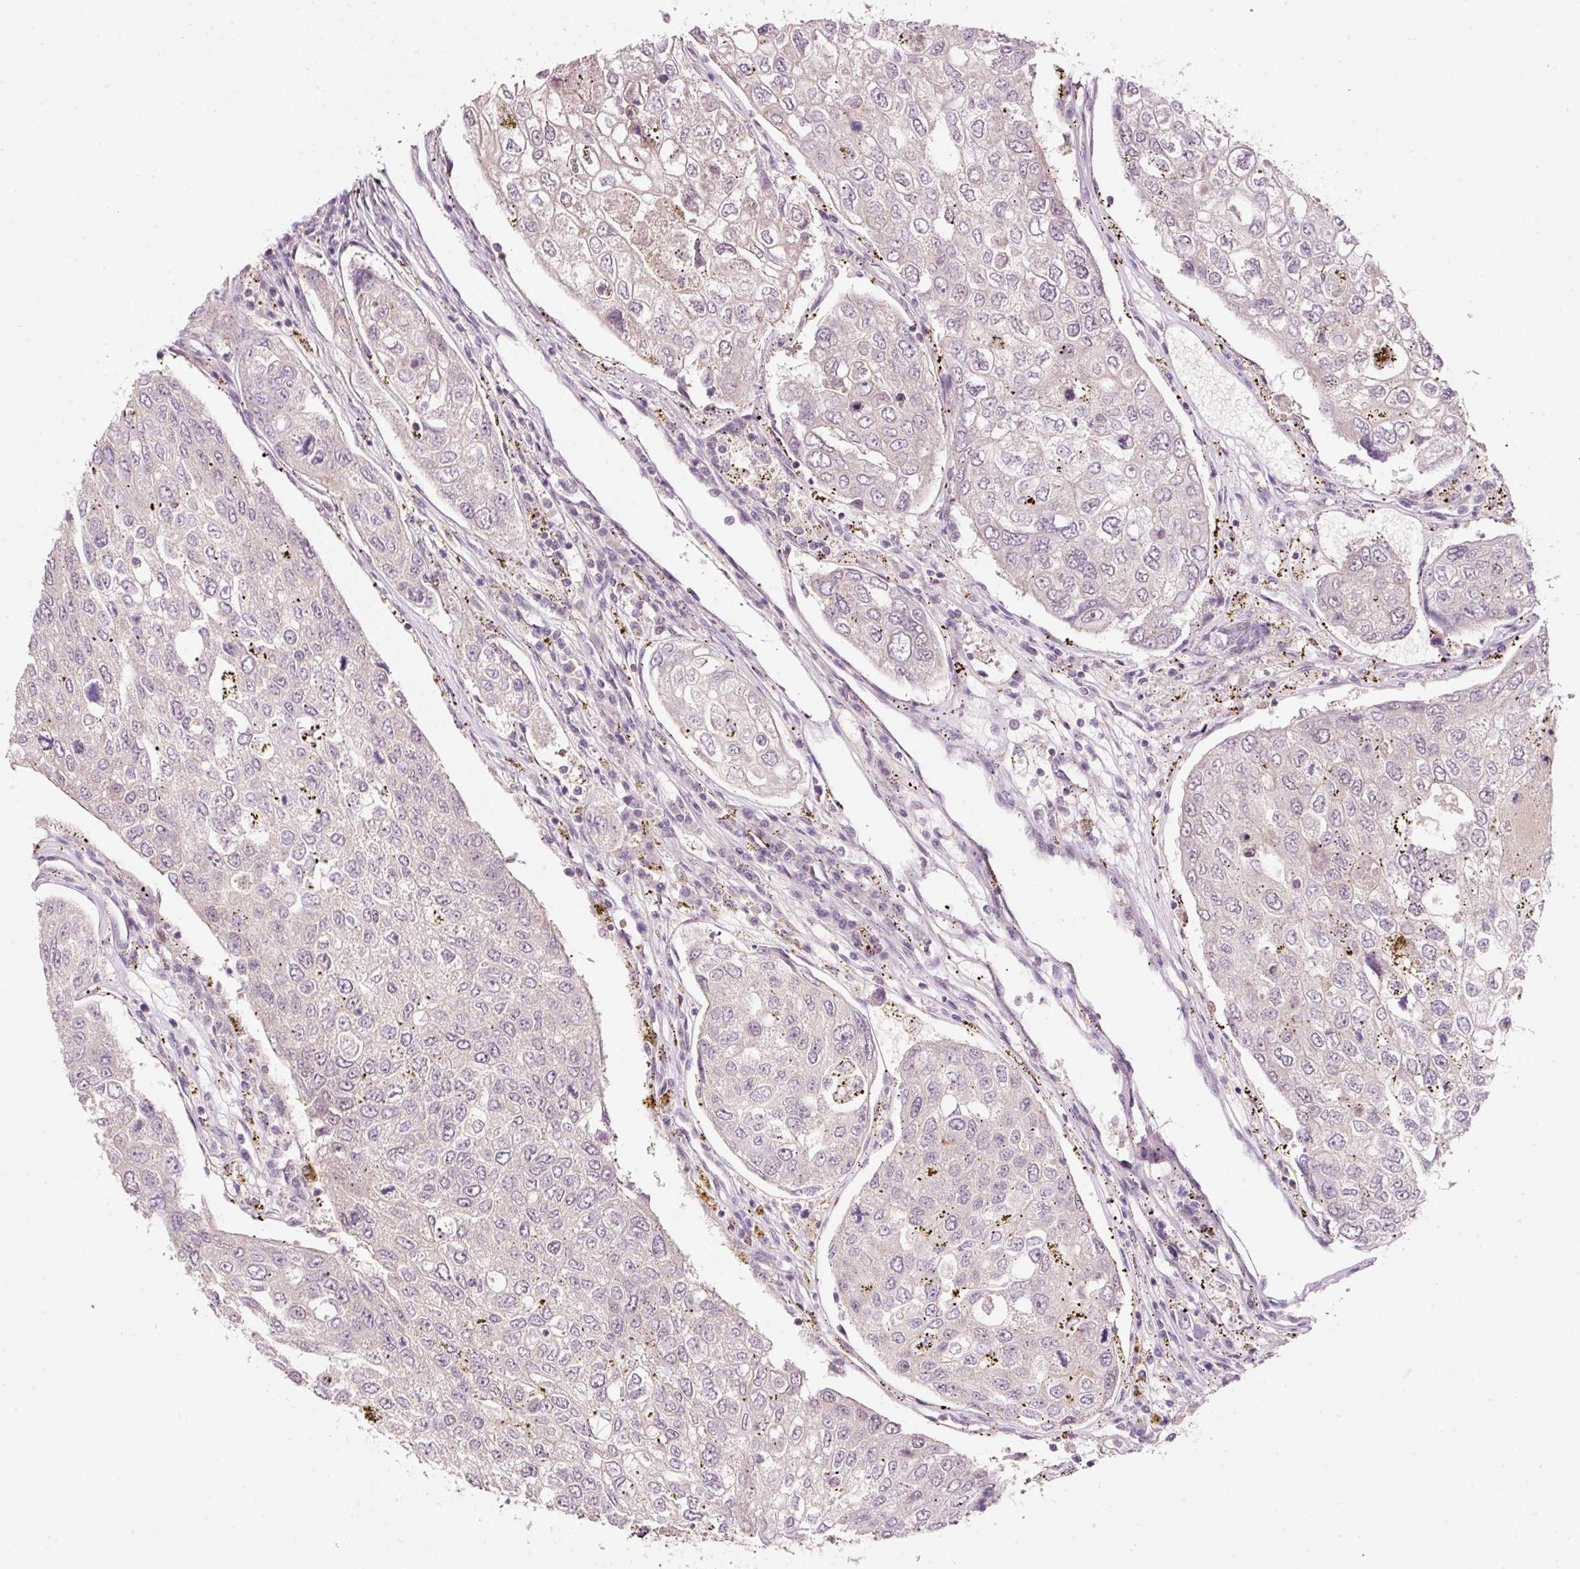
{"staining": {"intensity": "negative", "quantity": "none", "location": "none"}, "tissue": "urothelial cancer", "cell_type": "Tumor cells", "image_type": "cancer", "snomed": [{"axis": "morphology", "description": "Urothelial carcinoma, High grade"}, {"axis": "topography", "description": "Lymph node"}, {"axis": "topography", "description": "Urinary bladder"}], "caption": "DAB immunohistochemical staining of human high-grade urothelial carcinoma shows no significant positivity in tumor cells.", "gene": "TIRAP", "patient": {"sex": "male", "age": 51}}